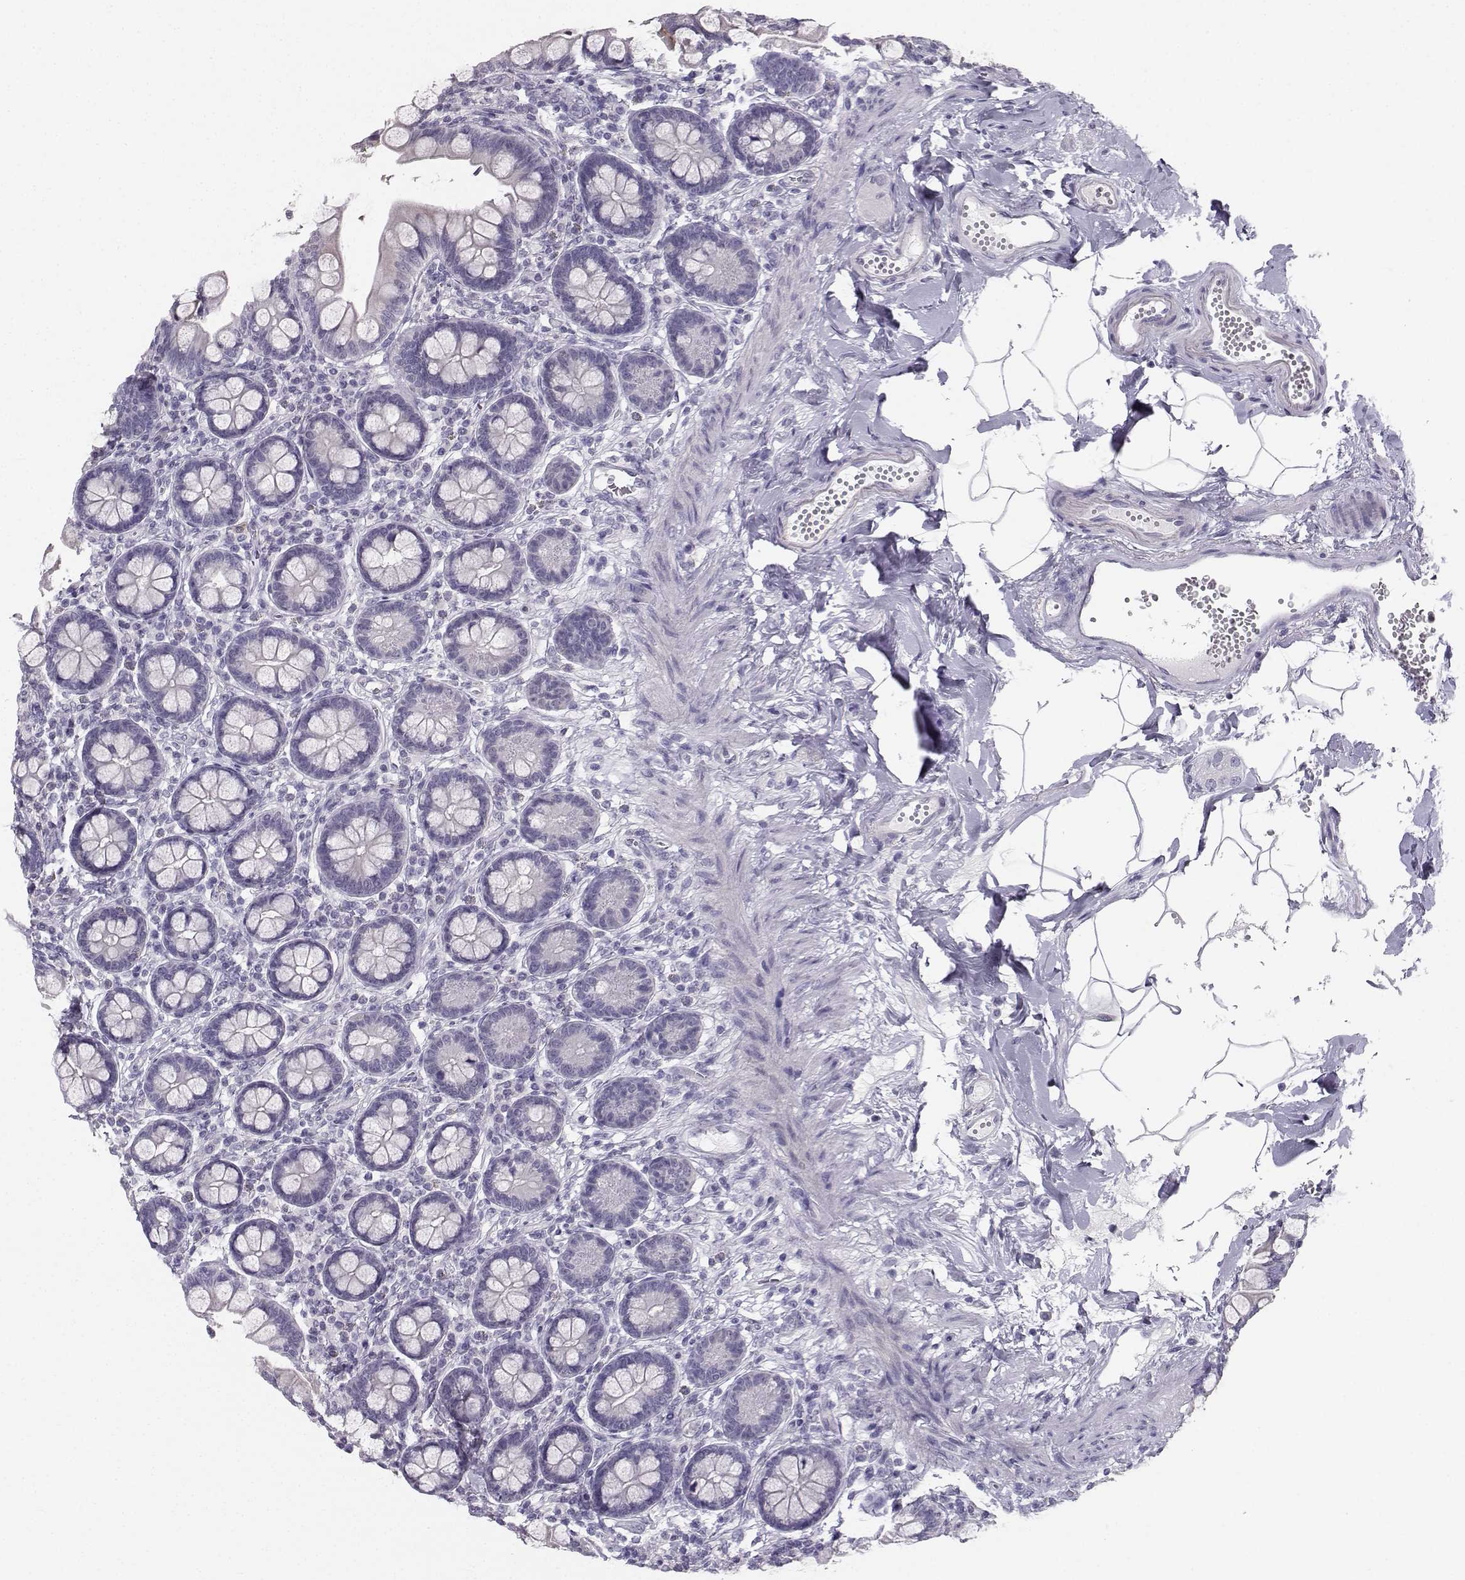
{"staining": {"intensity": "negative", "quantity": "none", "location": "none"}, "tissue": "small intestine", "cell_type": "Glandular cells", "image_type": "normal", "snomed": [{"axis": "morphology", "description": "Normal tissue, NOS"}, {"axis": "topography", "description": "Small intestine"}], "caption": "Image shows no protein positivity in glandular cells of normal small intestine.", "gene": "SYCE1", "patient": {"sex": "female", "age": 56}}